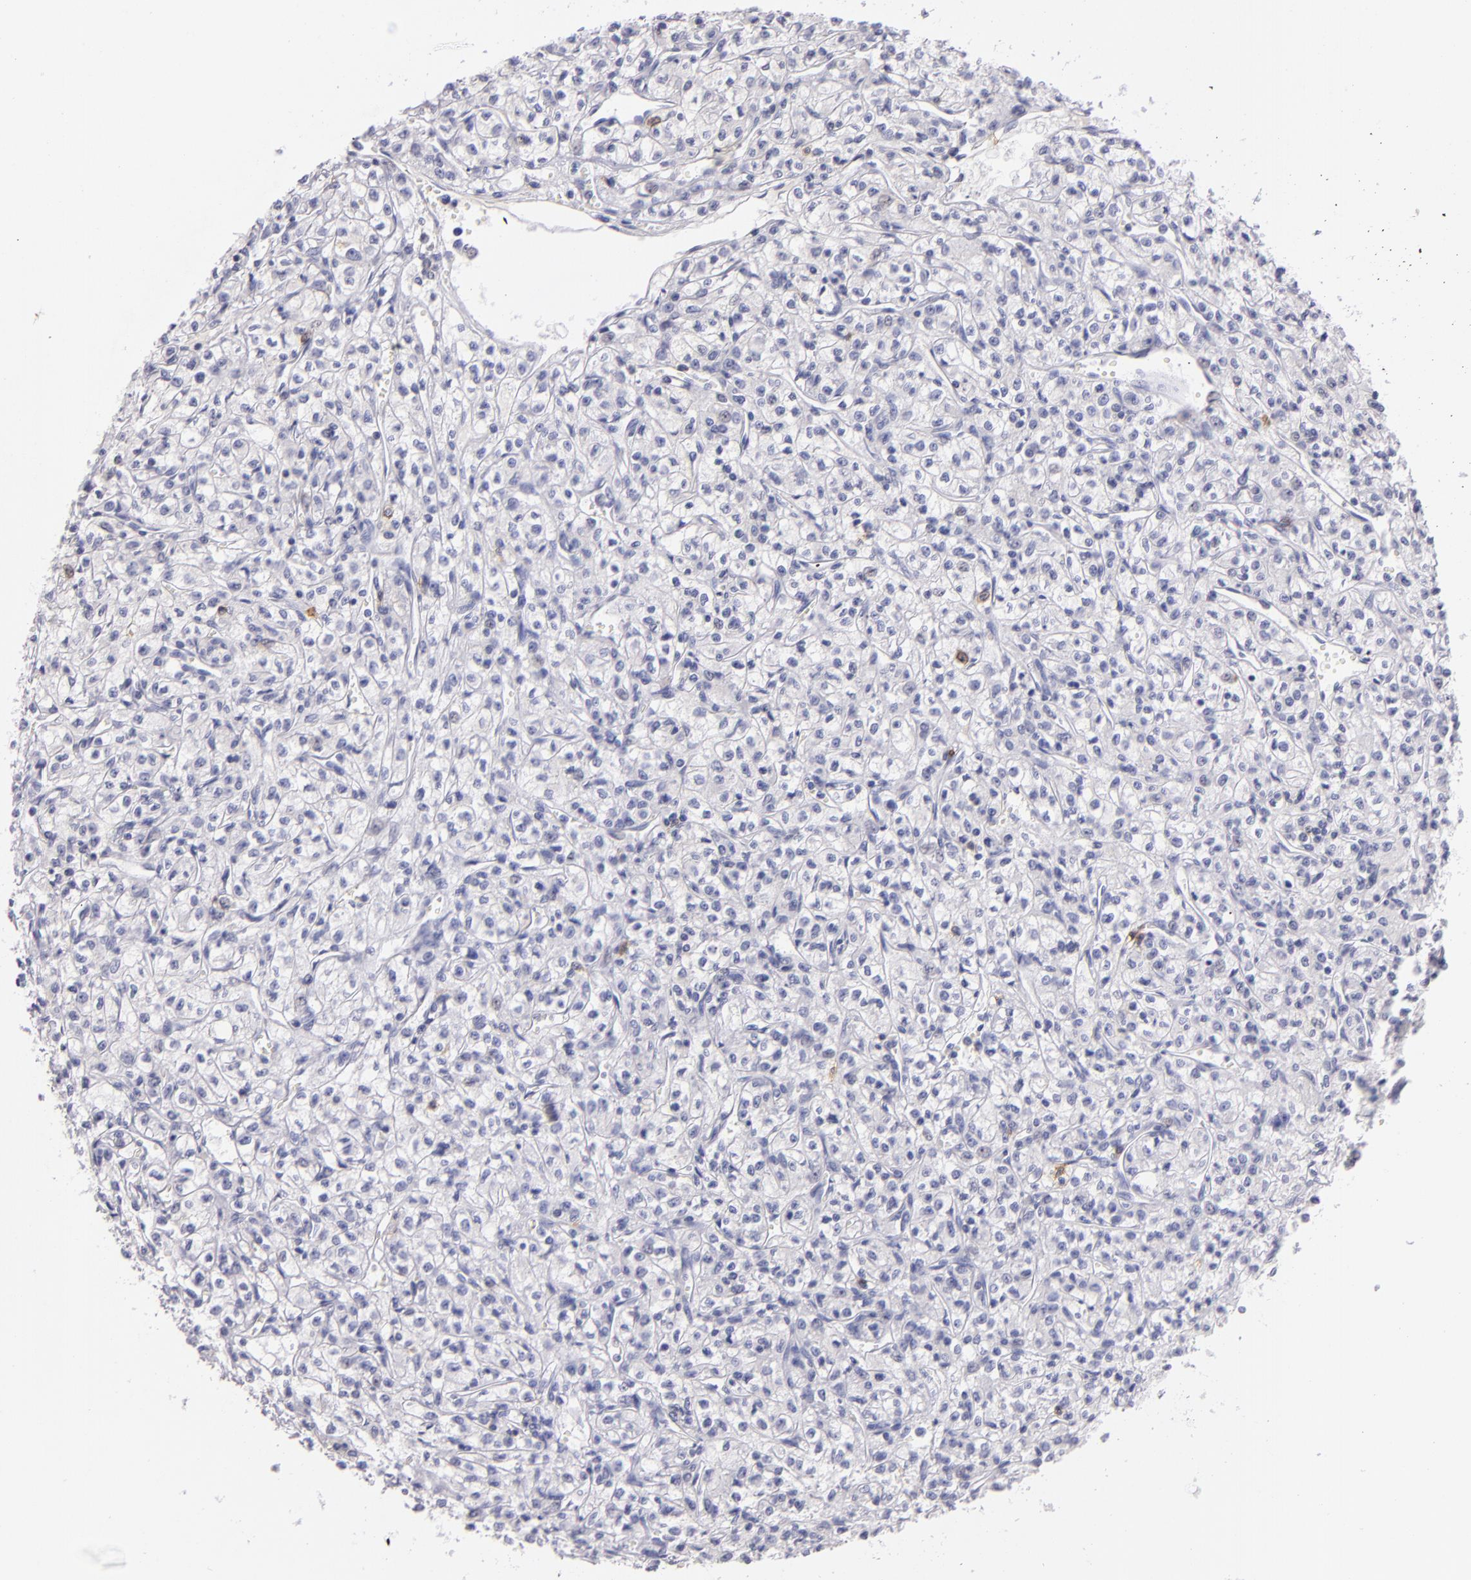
{"staining": {"intensity": "negative", "quantity": "none", "location": "none"}, "tissue": "renal cancer", "cell_type": "Tumor cells", "image_type": "cancer", "snomed": [{"axis": "morphology", "description": "Adenocarcinoma, NOS"}, {"axis": "topography", "description": "Kidney"}], "caption": "Immunohistochemical staining of human renal cancer (adenocarcinoma) displays no significant expression in tumor cells. (Immunohistochemistry (ihc), brightfield microscopy, high magnification).", "gene": "IL2RA", "patient": {"sex": "male", "age": 61}}